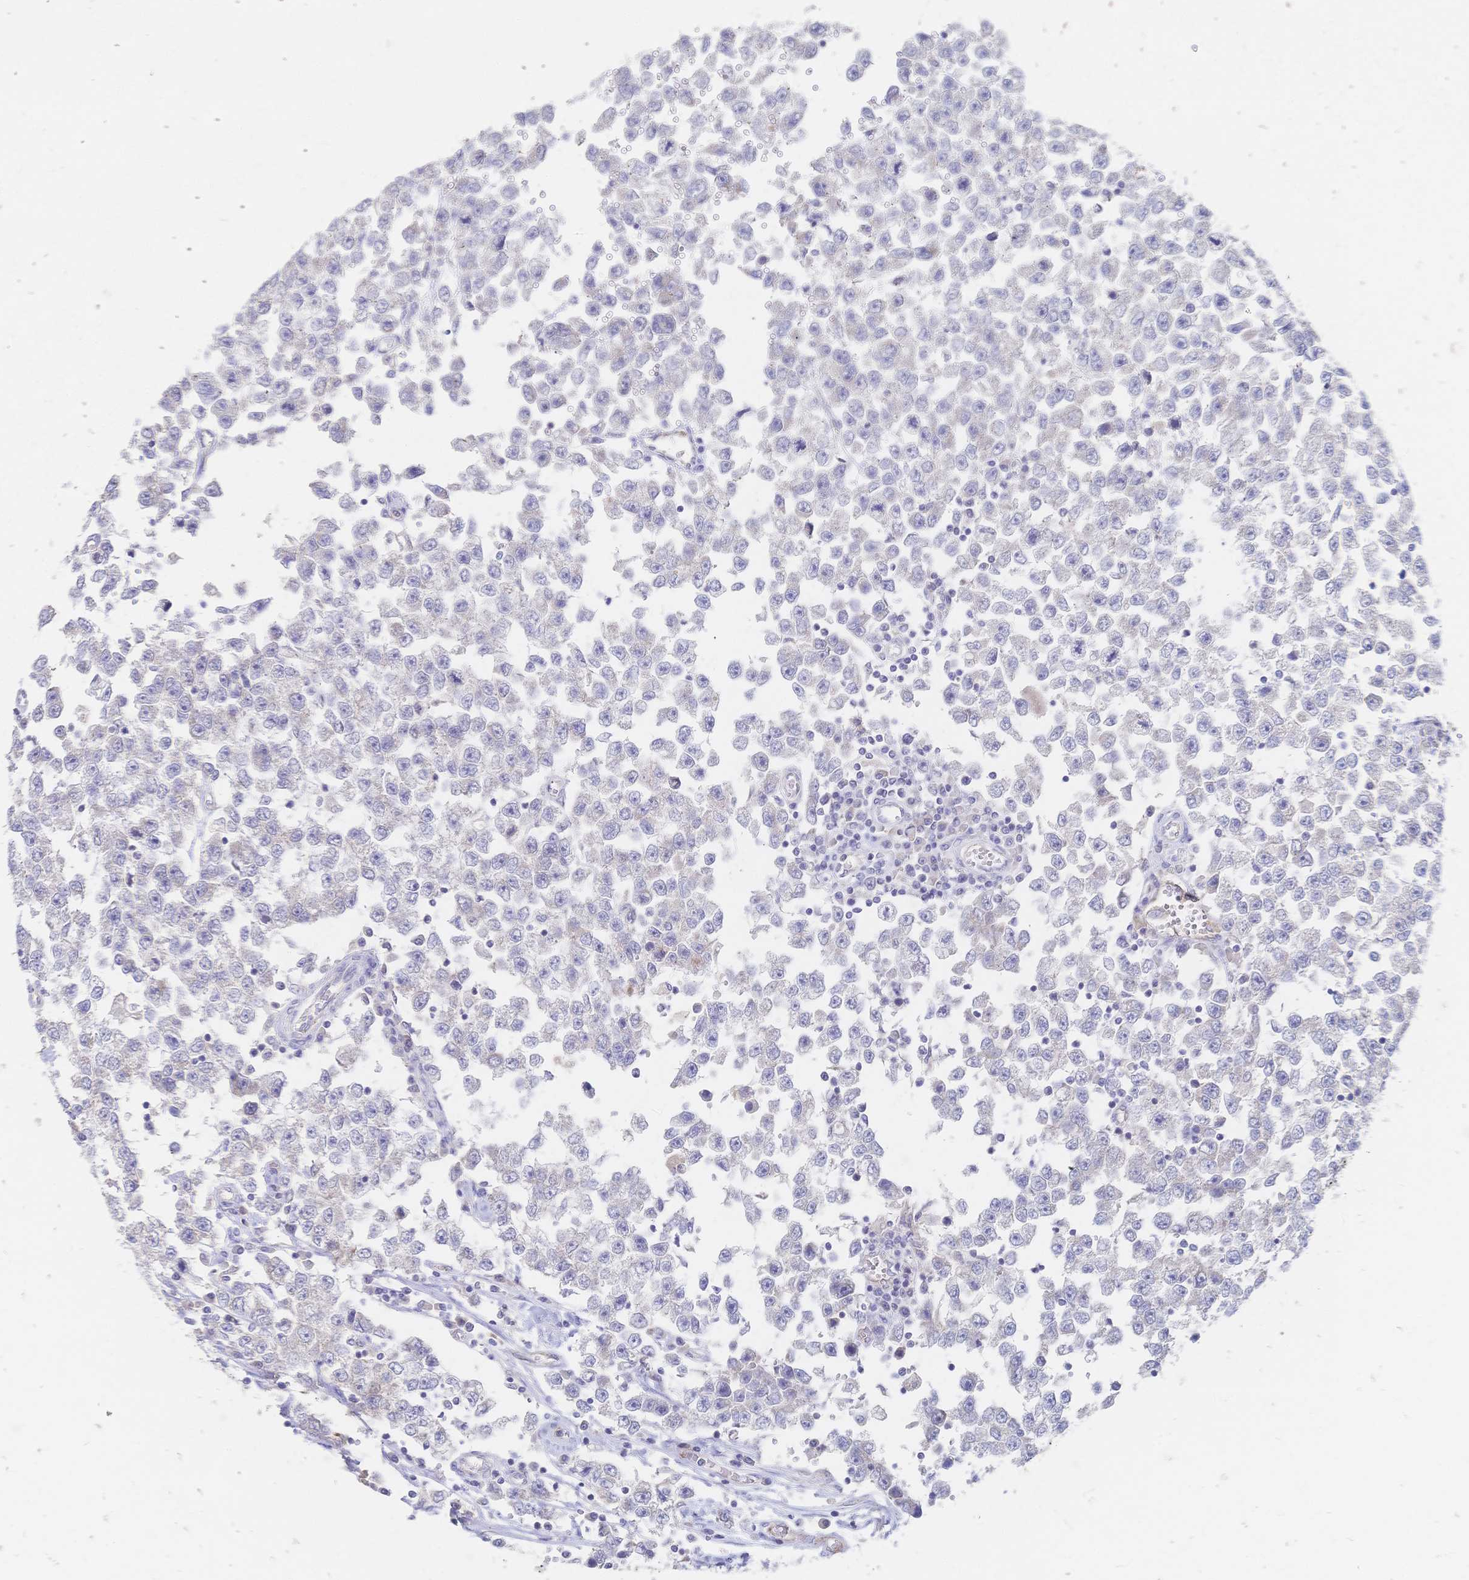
{"staining": {"intensity": "negative", "quantity": "none", "location": "none"}, "tissue": "testis cancer", "cell_type": "Tumor cells", "image_type": "cancer", "snomed": [{"axis": "morphology", "description": "Seminoma, NOS"}, {"axis": "topography", "description": "Testis"}], "caption": "An immunohistochemistry photomicrograph of seminoma (testis) is shown. There is no staining in tumor cells of seminoma (testis). (Brightfield microscopy of DAB immunohistochemistry at high magnification).", "gene": "VWC2L", "patient": {"sex": "male", "age": 34}}